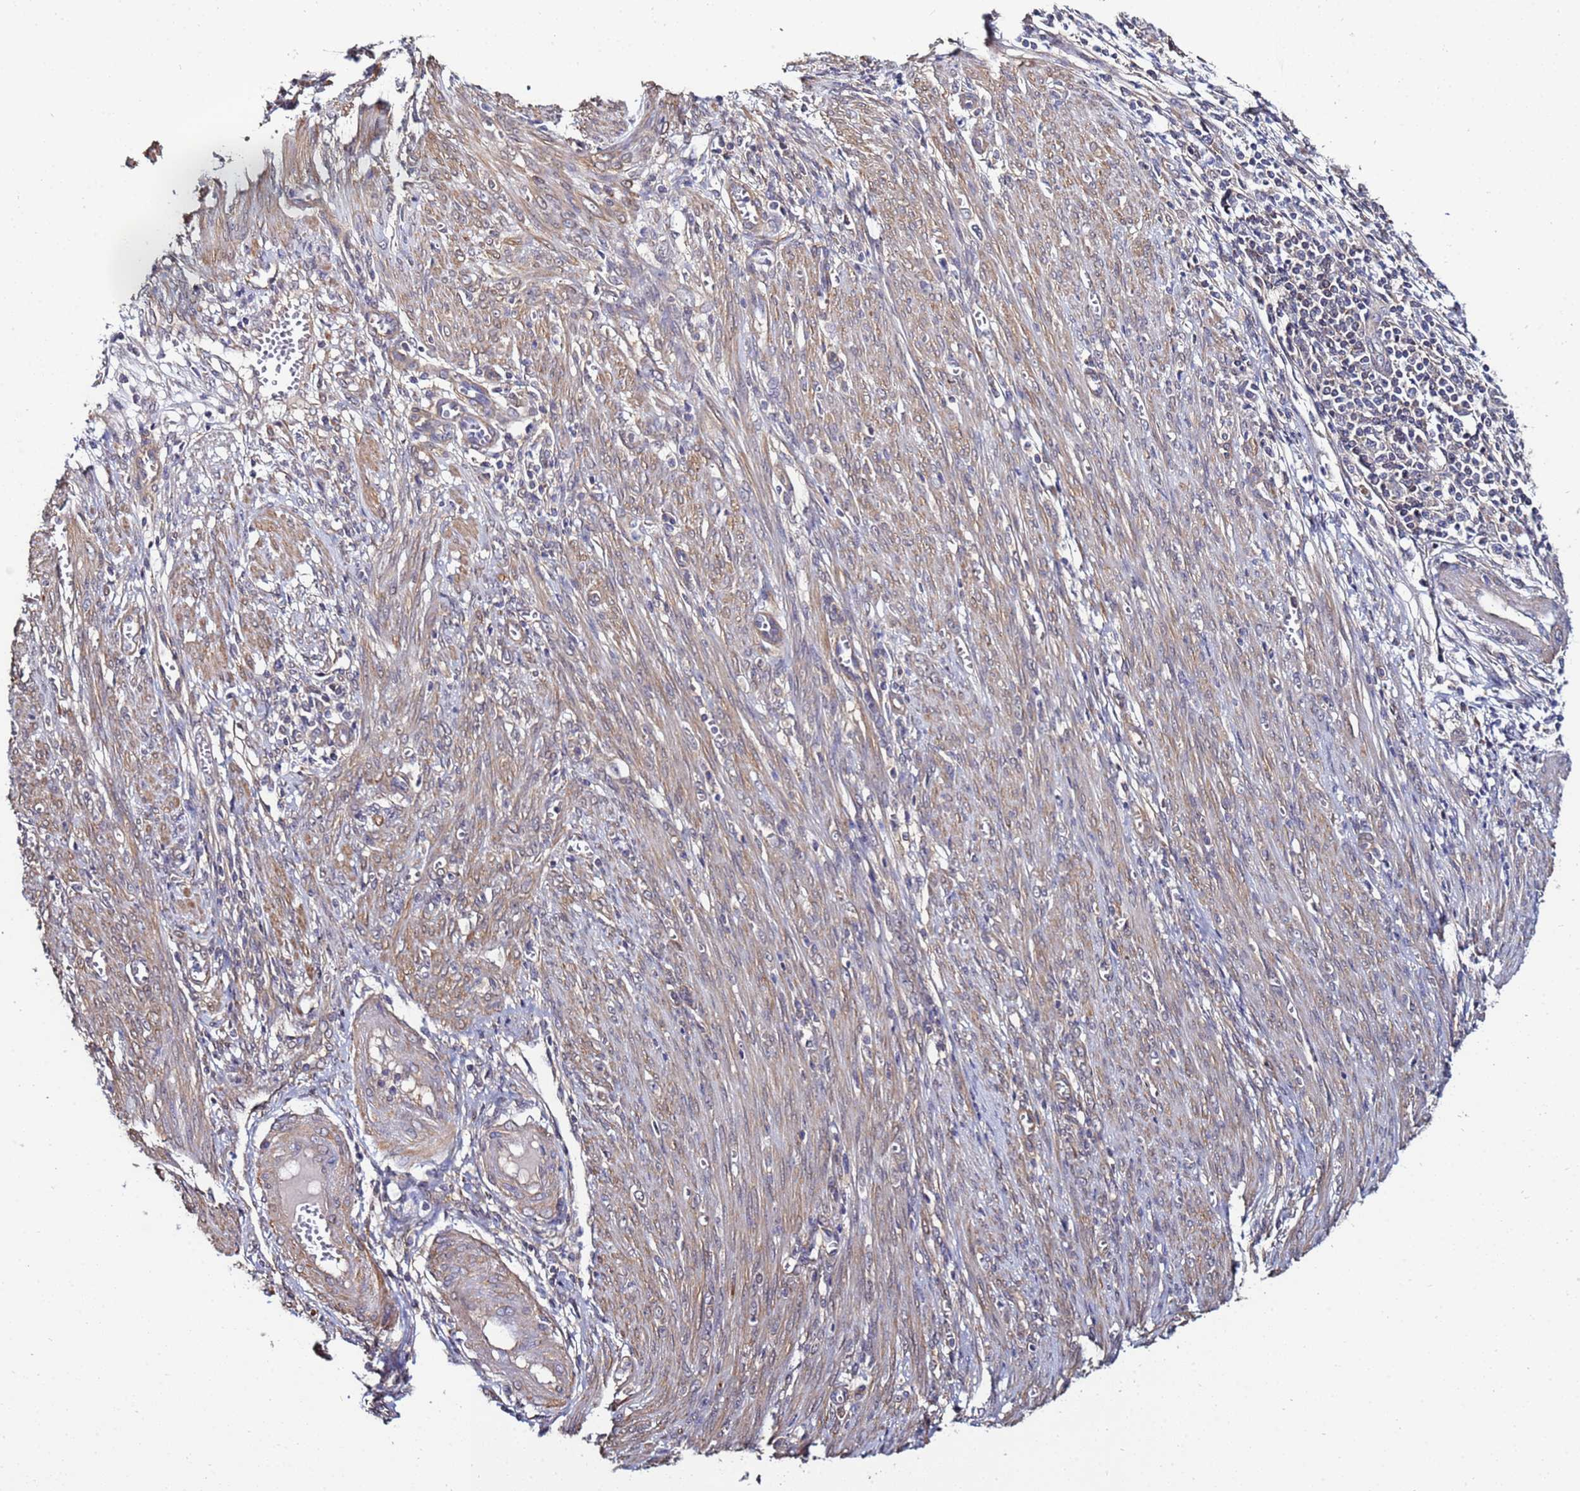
{"staining": {"intensity": "weak", "quantity": ">75%", "location": "cytoplasmic/membranous"}, "tissue": "endometrial cancer", "cell_type": "Tumor cells", "image_type": "cancer", "snomed": [{"axis": "morphology", "description": "Adenocarcinoma, NOS"}, {"axis": "topography", "description": "Endometrium"}], "caption": "Immunohistochemical staining of endometrial adenocarcinoma displays weak cytoplasmic/membranous protein staining in about >75% of tumor cells. (DAB (3,3'-diaminobenzidine) IHC with brightfield microscopy, high magnification).", "gene": "NAXE", "patient": {"sex": "female", "age": 51}}